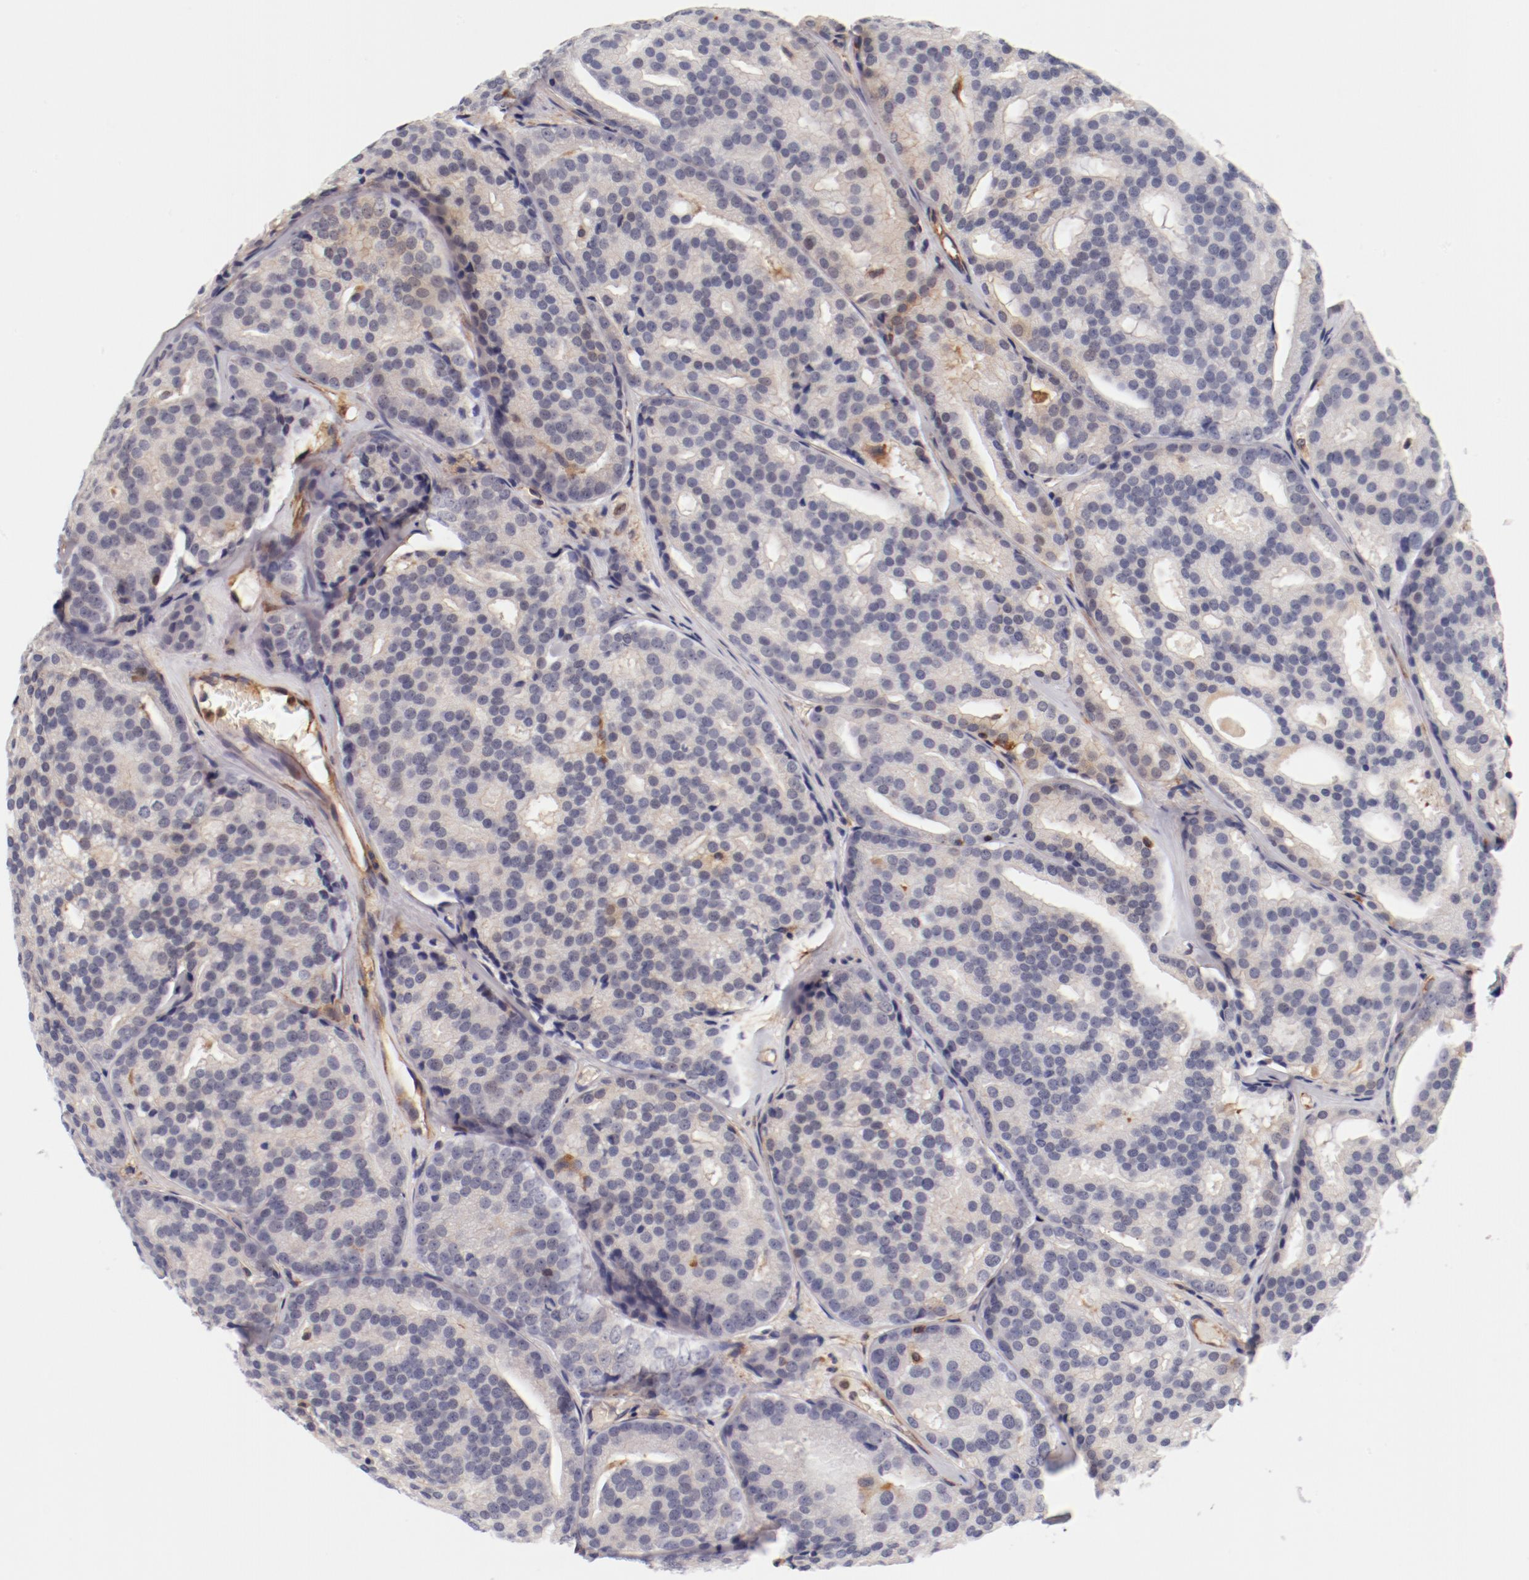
{"staining": {"intensity": "weak", "quantity": "<25%", "location": "cytoplasmic/membranous"}, "tissue": "prostate cancer", "cell_type": "Tumor cells", "image_type": "cancer", "snomed": [{"axis": "morphology", "description": "Adenocarcinoma, High grade"}, {"axis": "topography", "description": "Prostate"}], "caption": "Protein analysis of prostate cancer demonstrates no significant expression in tumor cells.", "gene": "FCMR", "patient": {"sex": "male", "age": 64}}